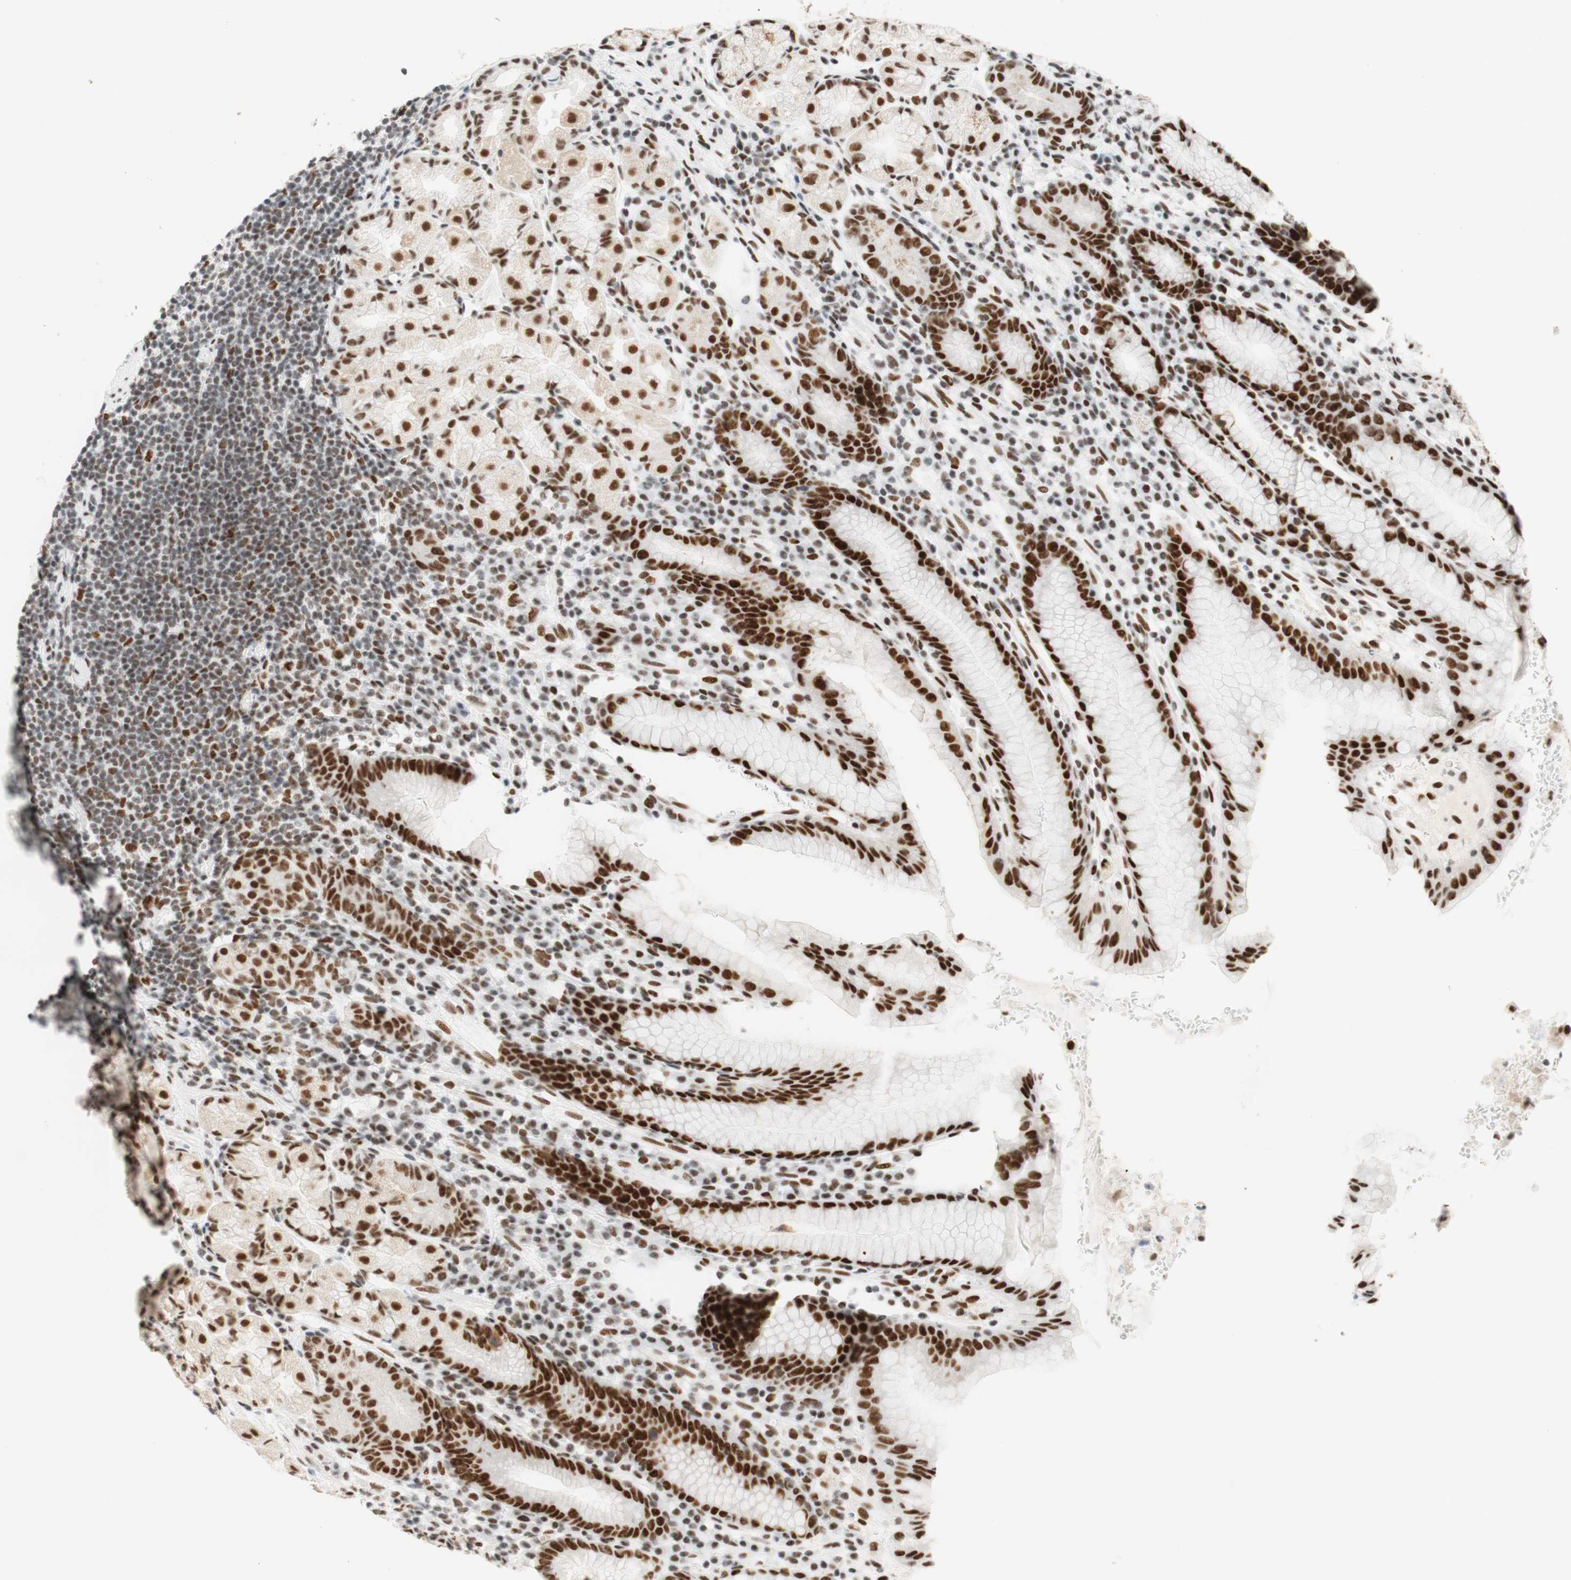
{"staining": {"intensity": "strong", "quantity": "25%-75%", "location": "nuclear"}, "tissue": "stomach", "cell_type": "Glandular cells", "image_type": "normal", "snomed": [{"axis": "morphology", "description": "Normal tissue, NOS"}, {"axis": "topography", "description": "Stomach, lower"}], "caption": "Immunohistochemistry micrograph of normal human stomach stained for a protein (brown), which reveals high levels of strong nuclear positivity in about 25%-75% of glandular cells.", "gene": "RNF20", "patient": {"sex": "male", "age": 52}}